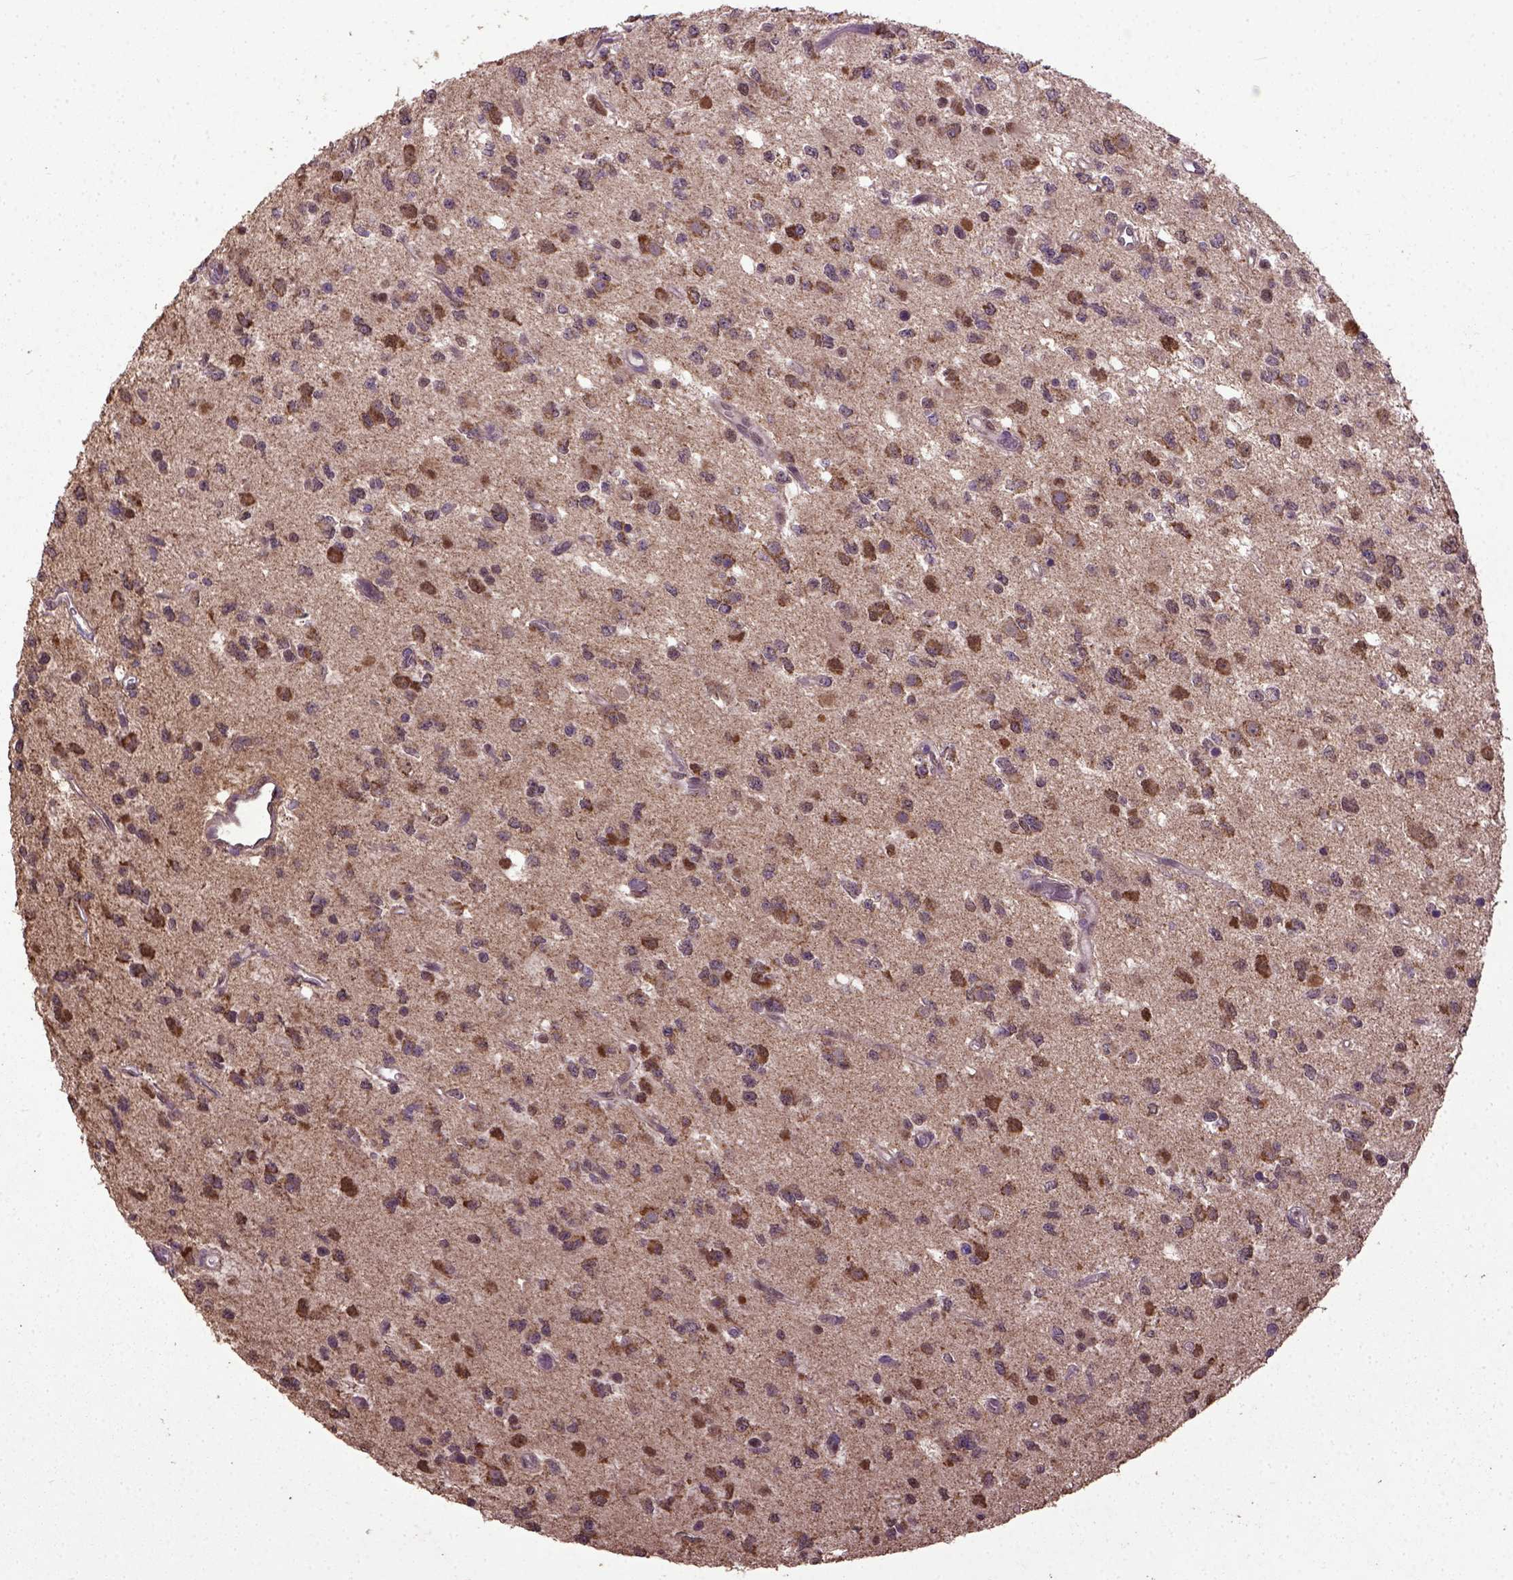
{"staining": {"intensity": "moderate", "quantity": "25%-75%", "location": "nuclear"}, "tissue": "glioma", "cell_type": "Tumor cells", "image_type": "cancer", "snomed": [{"axis": "morphology", "description": "Glioma, malignant, Low grade"}, {"axis": "topography", "description": "Brain"}], "caption": "Immunohistochemistry (IHC) staining of glioma, which shows medium levels of moderate nuclear expression in approximately 25%-75% of tumor cells indicating moderate nuclear protein expression. The staining was performed using DAB (brown) for protein detection and nuclei were counterstained in hematoxylin (blue).", "gene": "UBA3", "patient": {"sex": "female", "age": 45}}